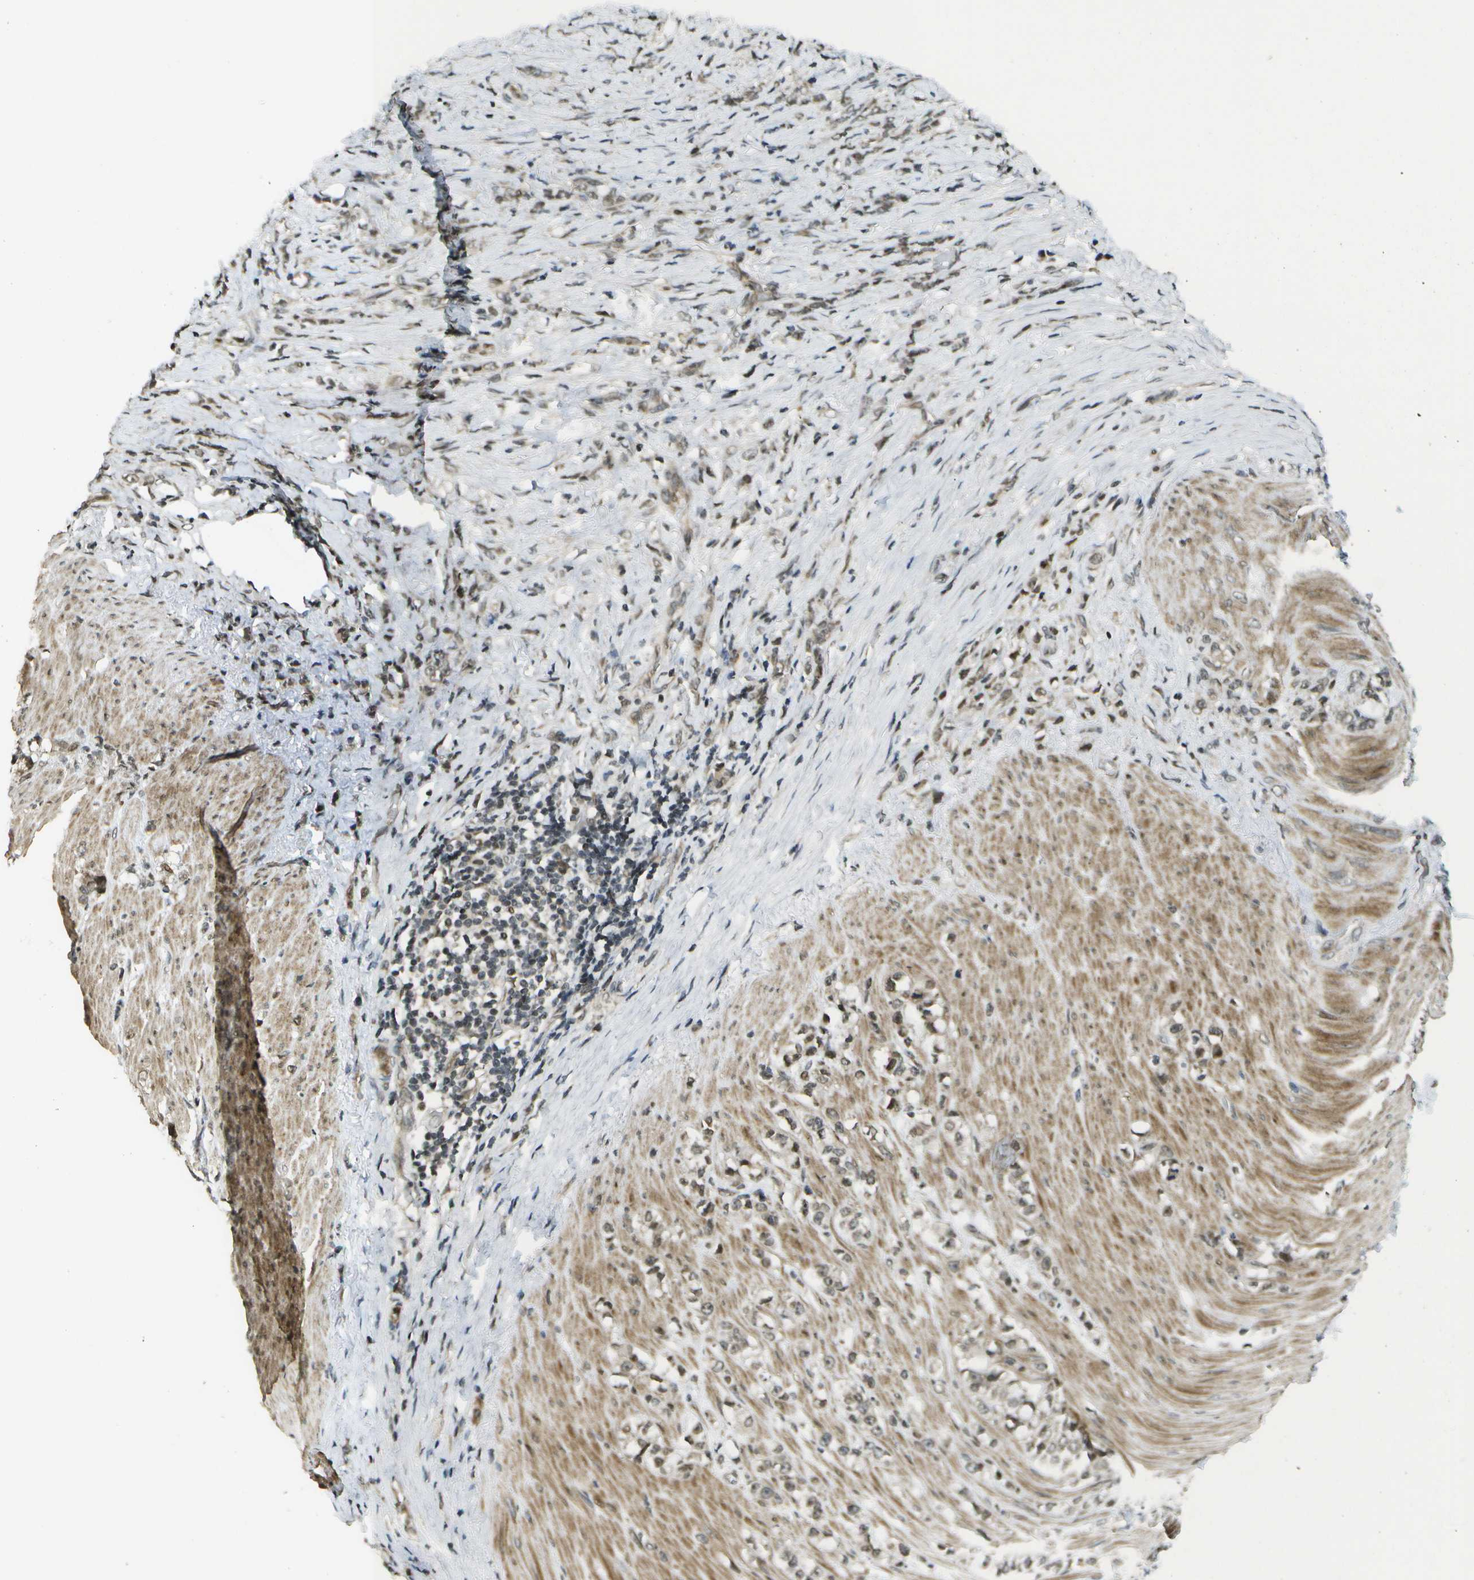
{"staining": {"intensity": "moderate", "quantity": ">75%", "location": "cytoplasmic/membranous,nuclear"}, "tissue": "stomach cancer", "cell_type": "Tumor cells", "image_type": "cancer", "snomed": [{"axis": "morphology", "description": "Adenocarcinoma, NOS"}, {"axis": "topography", "description": "Stomach, lower"}], "caption": "Immunohistochemical staining of stomach adenocarcinoma demonstrates moderate cytoplasmic/membranous and nuclear protein staining in about >75% of tumor cells.", "gene": "KAT5", "patient": {"sex": "male", "age": 88}}